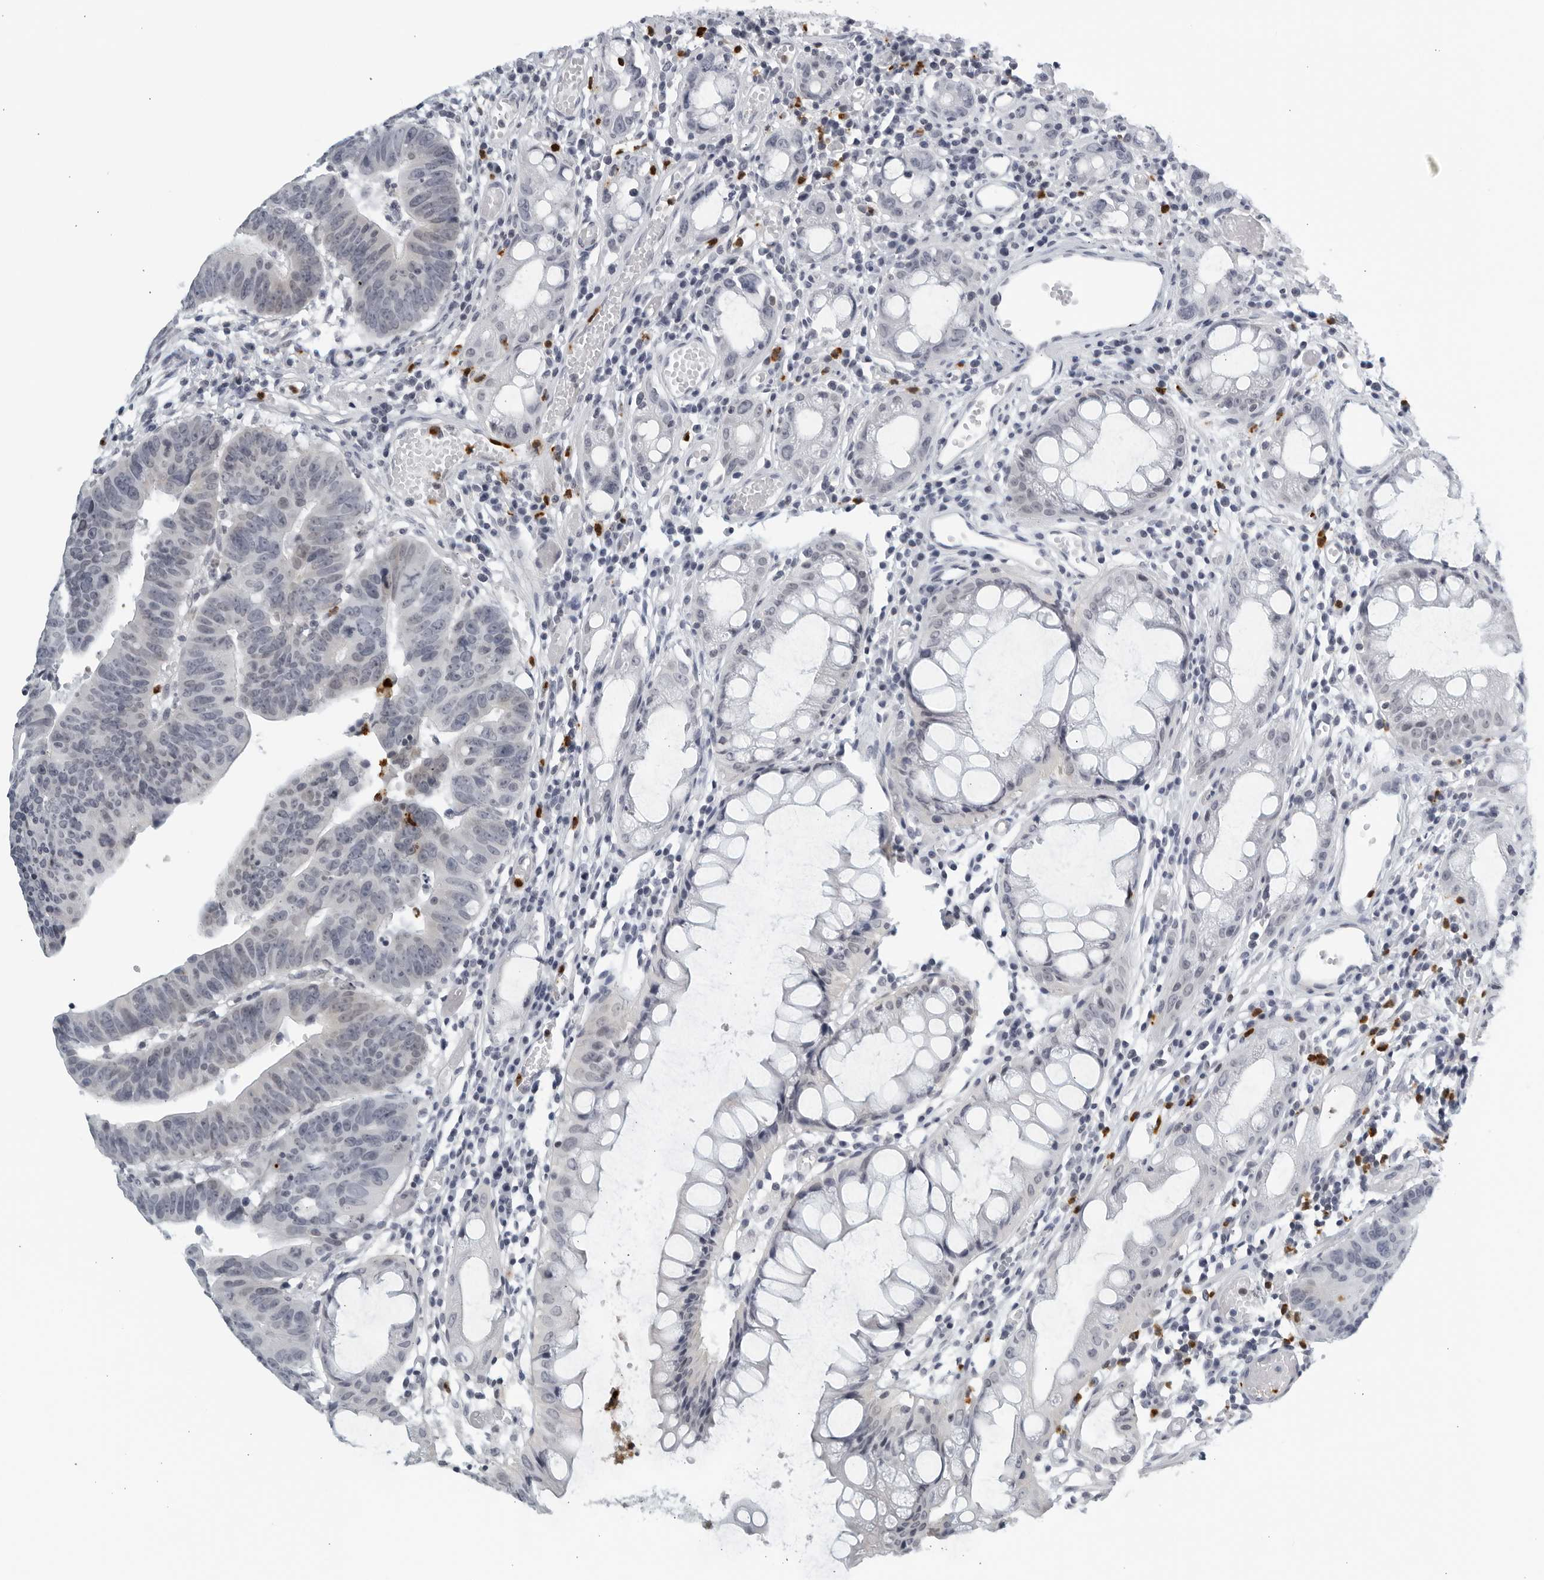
{"staining": {"intensity": "negative", "quantity": "none", "location": "none"}, "tissue": "colorectal cancer", "cell_type": "Tumor cells", "image_type": "cancer", "snomed": [{"axis": "morphology", "description": "Adenocarcinoma, NOS"}, {"axis": "topography", "description": "Rectum"}], "caption": "Colorectal cancer was stained to show a protein in brown. There is no significant staining in tumor cells.", "gene": "KLK7", "patient": {"sex": "female", "age": 65}}